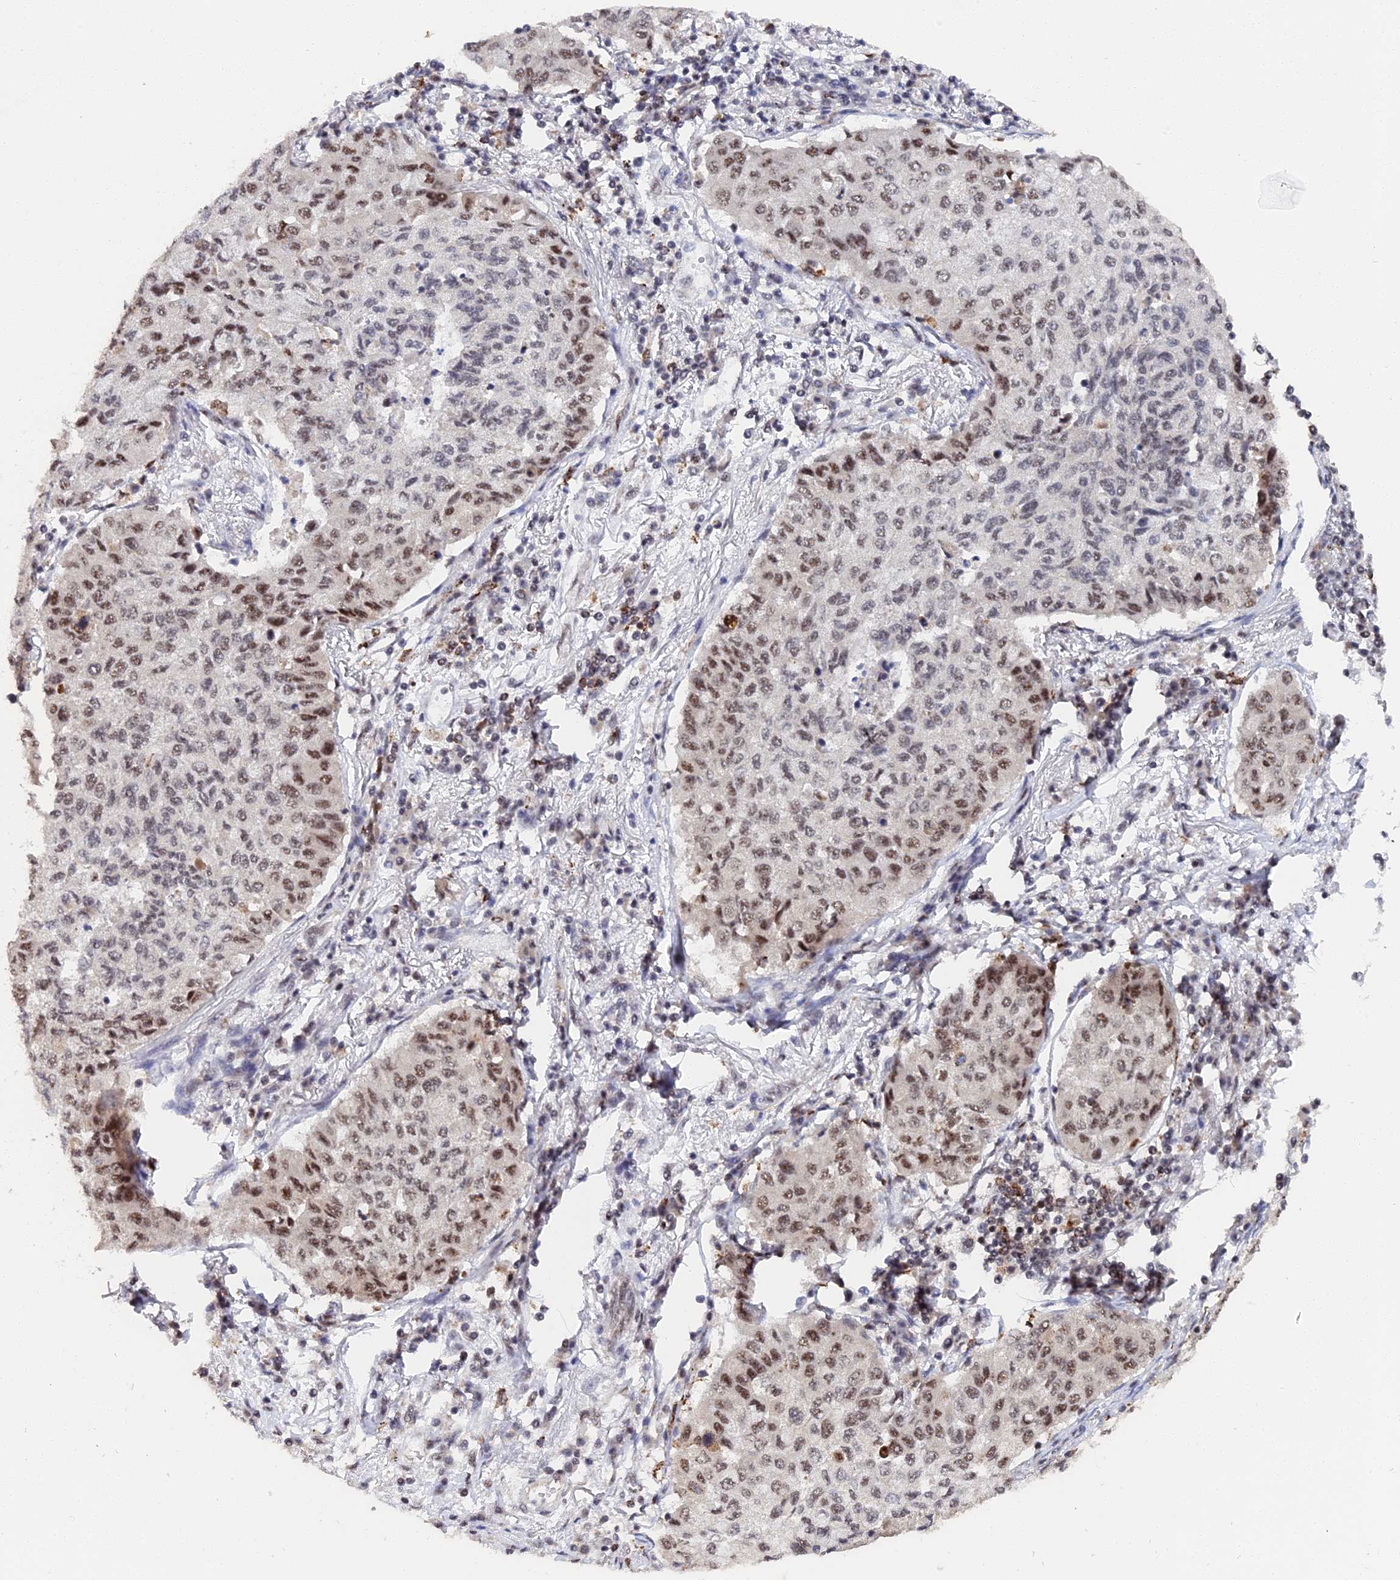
{"staining": {"intensity": "moderate", "quantity": "25%-75%", "location": "nuclear"}, "tissue": "lung cancer", "cell_type": "Tumor cells", "image_type": "cancer", "snomed": [{"axis": "morphology", "description": "Squamous cell carcinoma, NOS"}, {"axis": "topography", "description": "Lung"}], "caption": "About 25%-75% of tumor cells in human lung cancer show moderate nuclear protein expression as visualized by brown immunohistochemical staining.", "gene": "MAGOHB", "patient": {"sex": "male", "age": 74}}